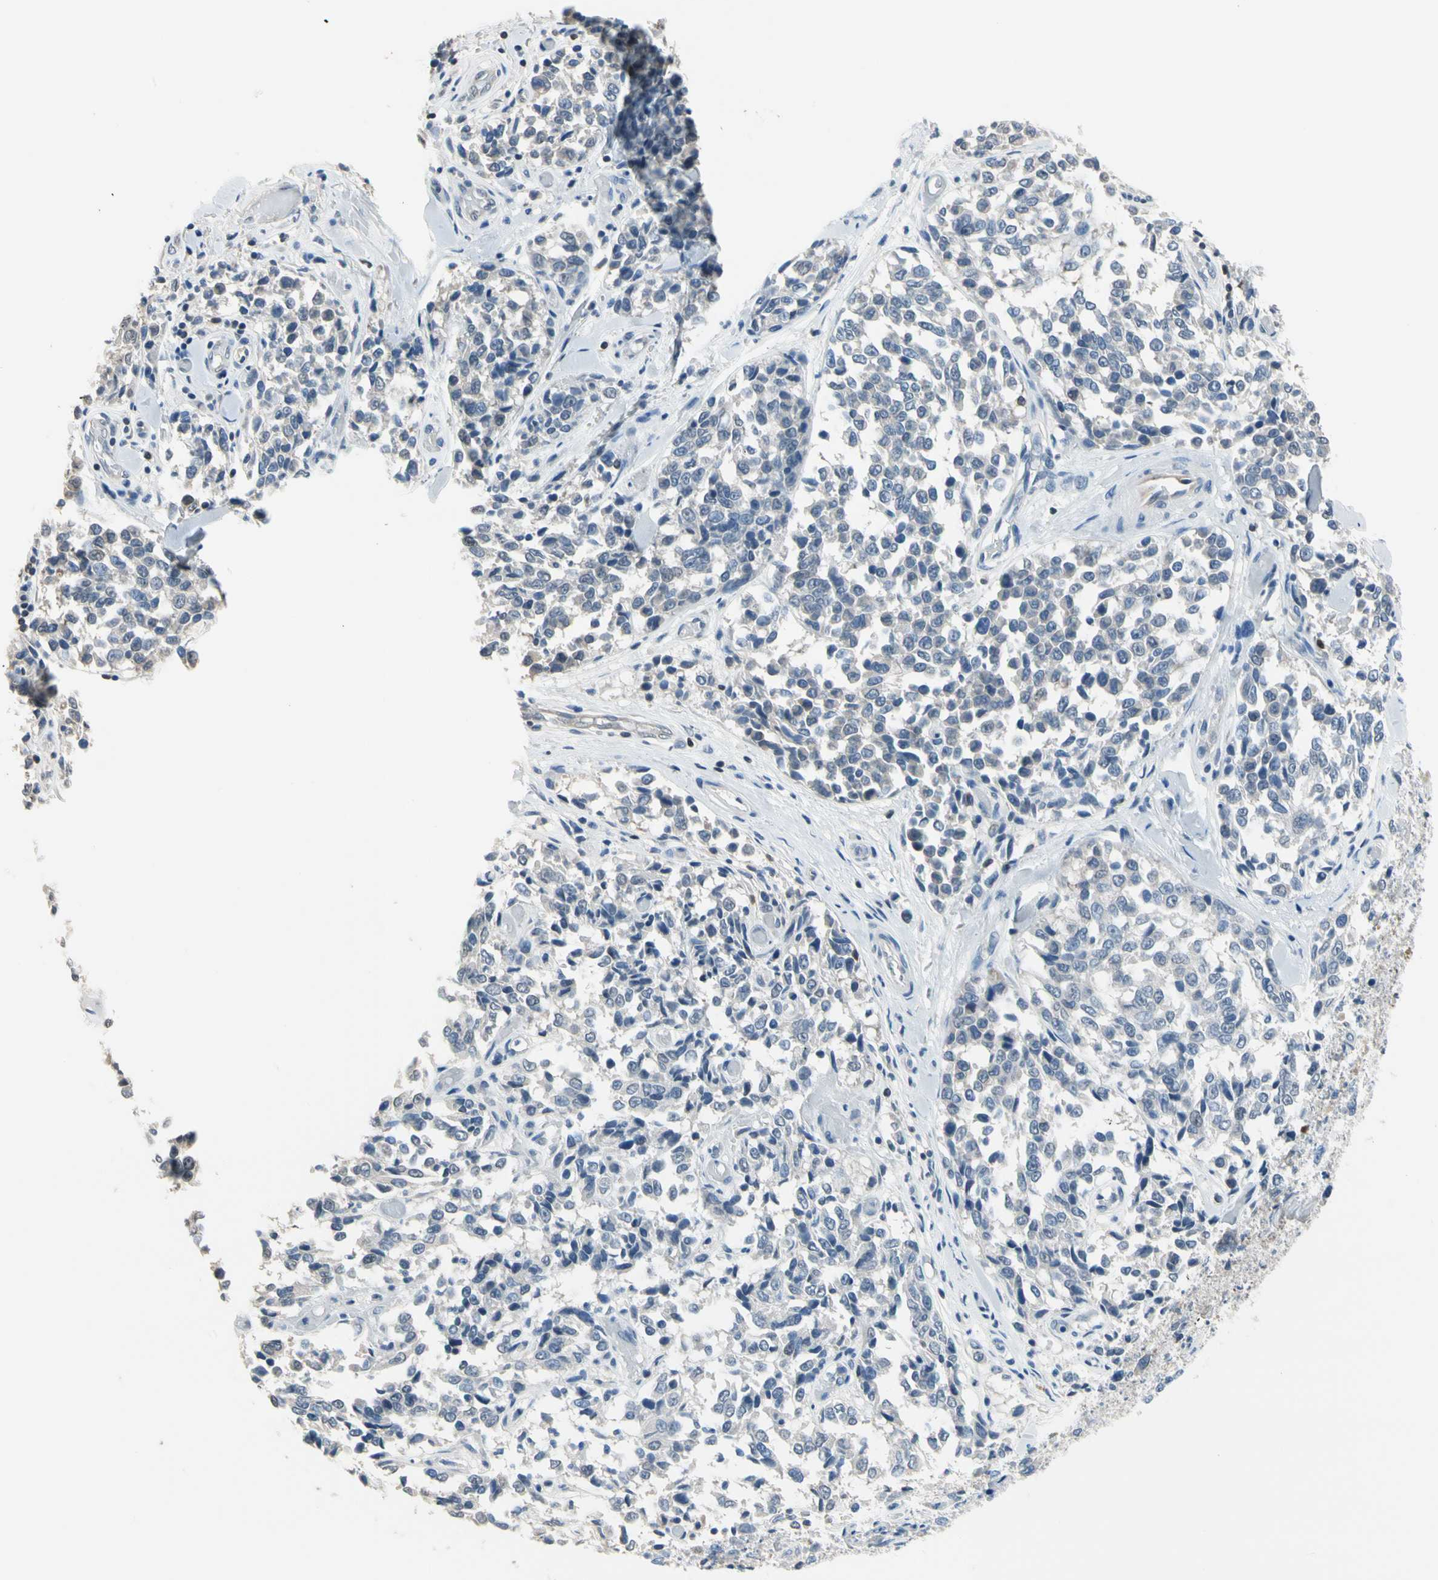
{"staining": {"intensity": "negative", "quantity": "none", "location": "none"}, "tissue": "melanoma", "cell_type": "Tumor cells", "image_type": "cancer", "snomed": [{"axis": "morphology", "description": "Malignant melanoma, NOS"}, {"axis": "topography", "description": "Skin"}], "caption": "High magnification brightfield microscopy of melanoma stained with DAB (brown) and counterstained with hematoxylin (blue): tumor cells show no significant positivity.", "gene": "NFATC2", "patient": {"sex": "female", "age": 64}}